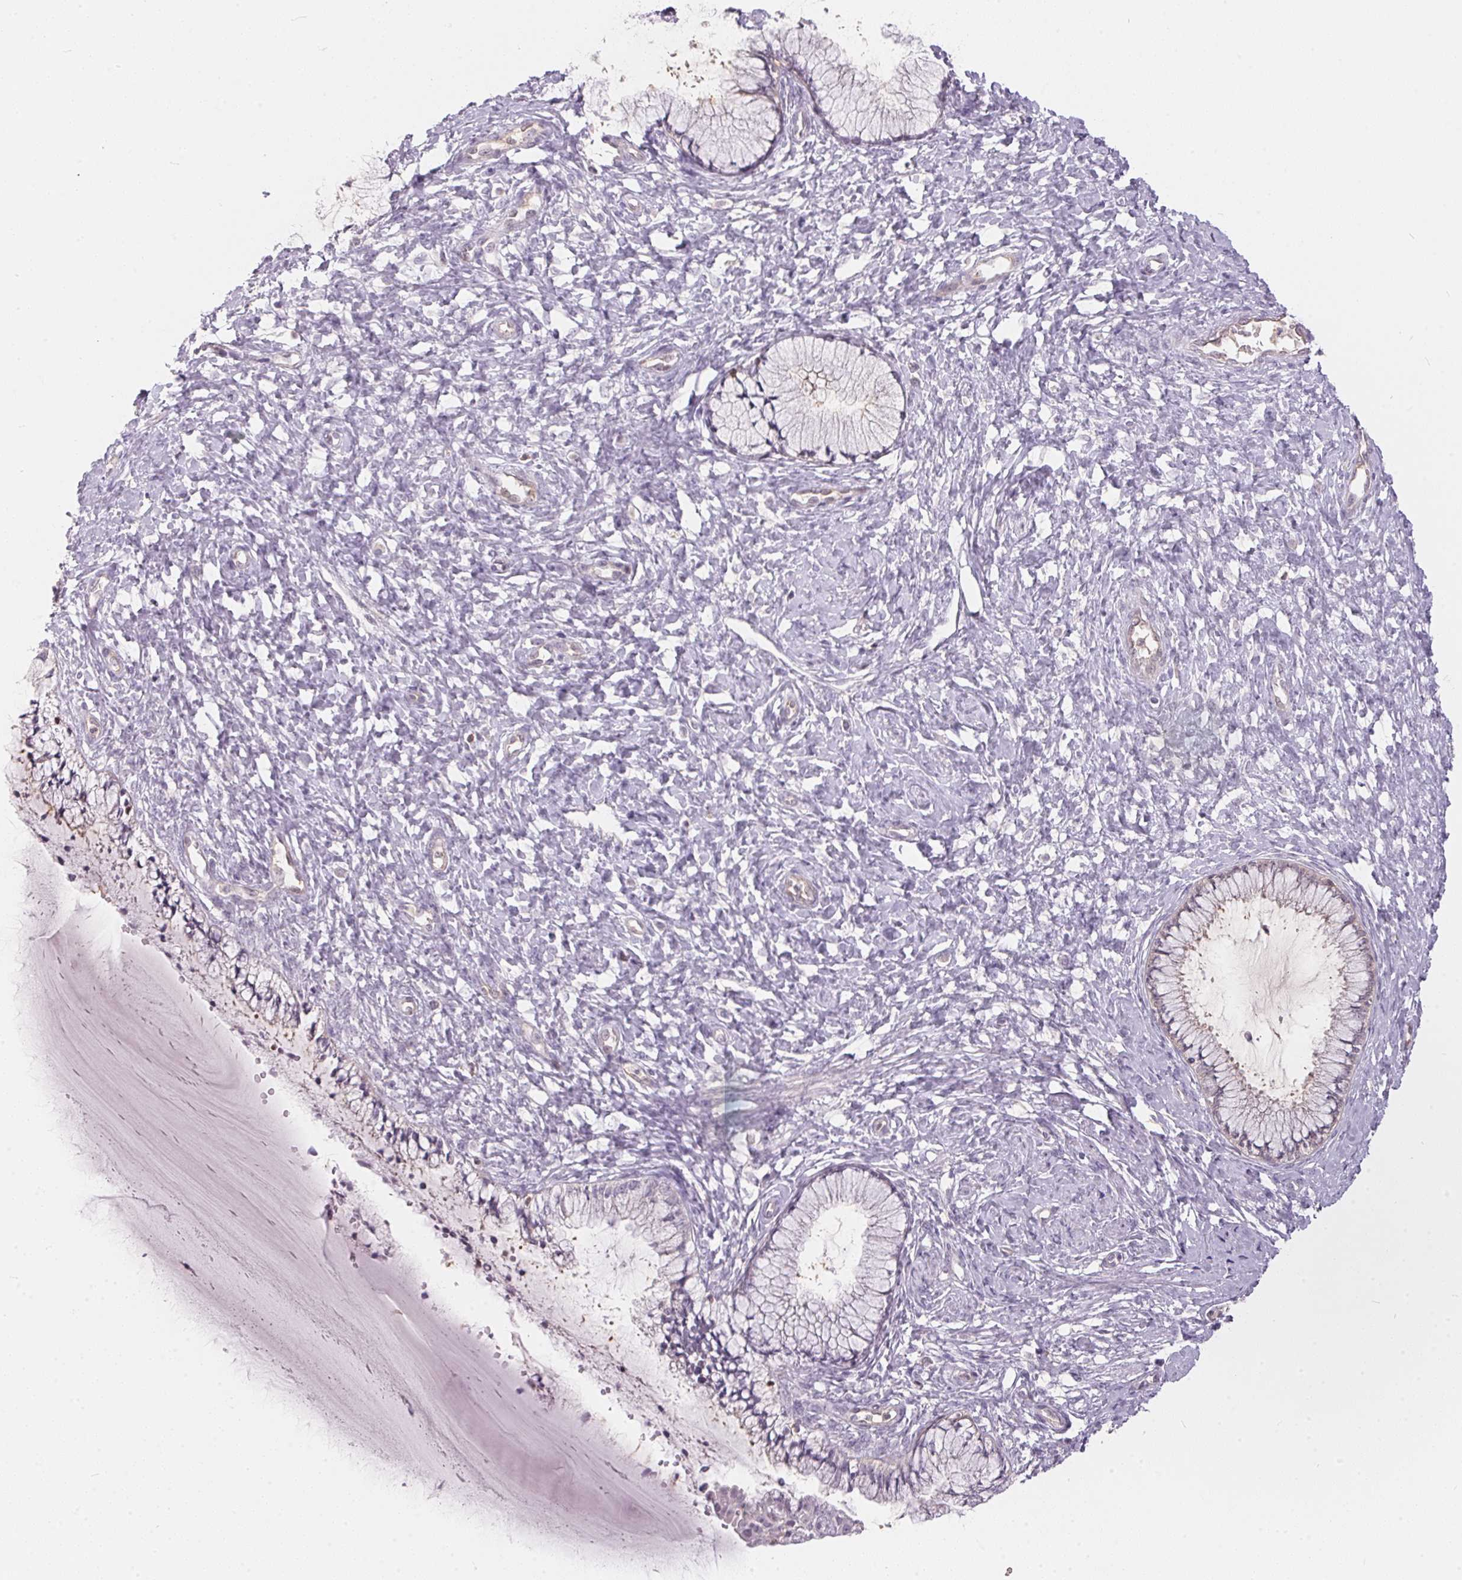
{"staining": {"intensity": "negative", "quantity": "none", "location": "none"}, "tissue": "cervix", "cell_type": "Glandular cells", "image_type": "normal", "snomed": [{"axis": "morphology", "description": "Normal tissue, NOS"}, {"axis": "topography", "description": "Cervix"}], "caption": "IHC of benign human cervix reveals no positivity in glandular cells.", "gene": "BLMH", "patient": {"sex": "female", "age": 37}}